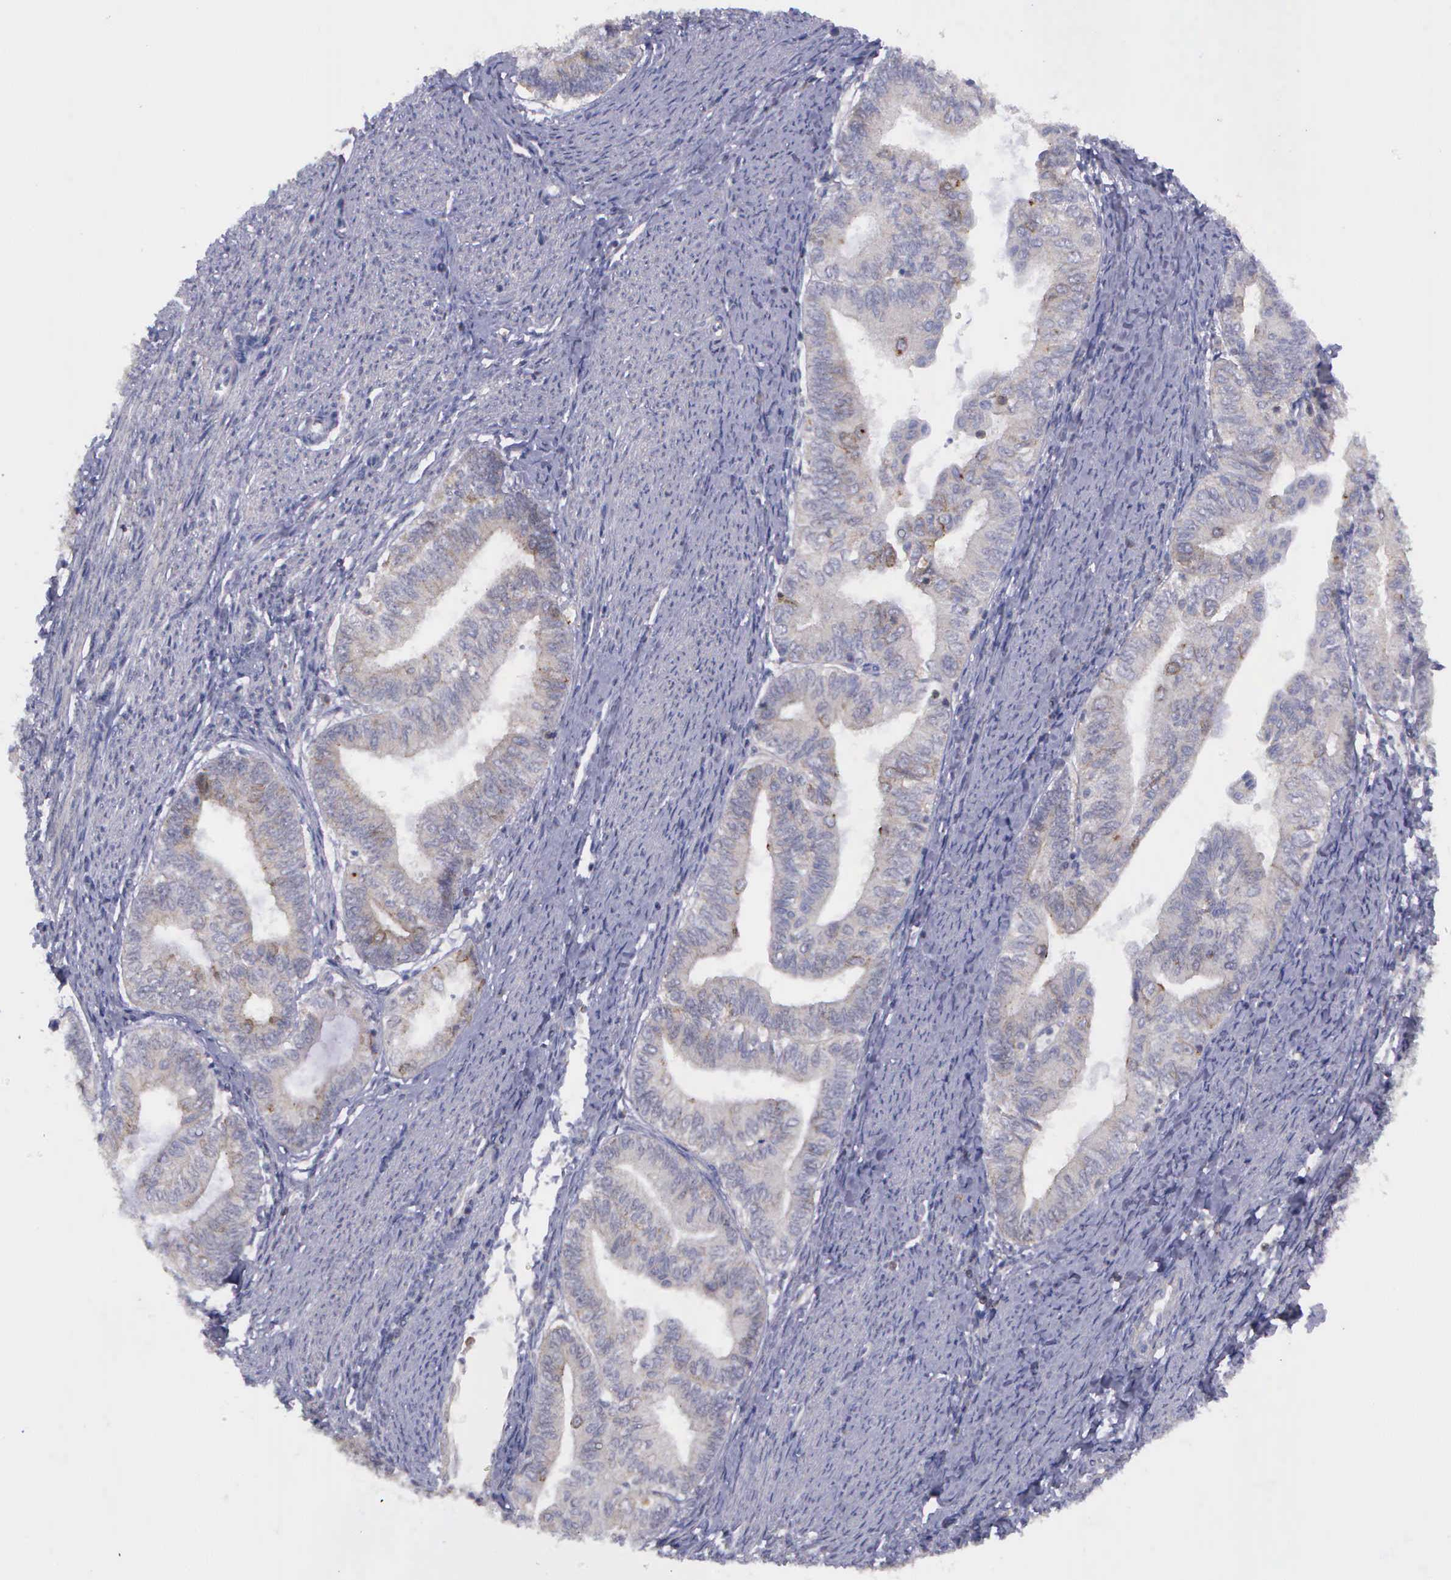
{"staining": {"intensity": "negative", "quantity": "none", "location": "none"}, "tissue": "endometrial cancer", "cell_type": "Tumor cells", "image_type": "cancer", "snomed": [{"axis": "morphology", "description": "Adenocarcinoma, NOS"}, {"axis": "topography", "description": "Endometrium"}], "caption": "Immunohistochemical staining of endometrial adenocarcinoma demonstrates no significant positivity in tumor cells. The staining is performed using DAB brown chromogen with nuclei counter-stained in using hematoxylin.", "gene": "MICAL3", "patient": {"sex": "female", "age": 66}}